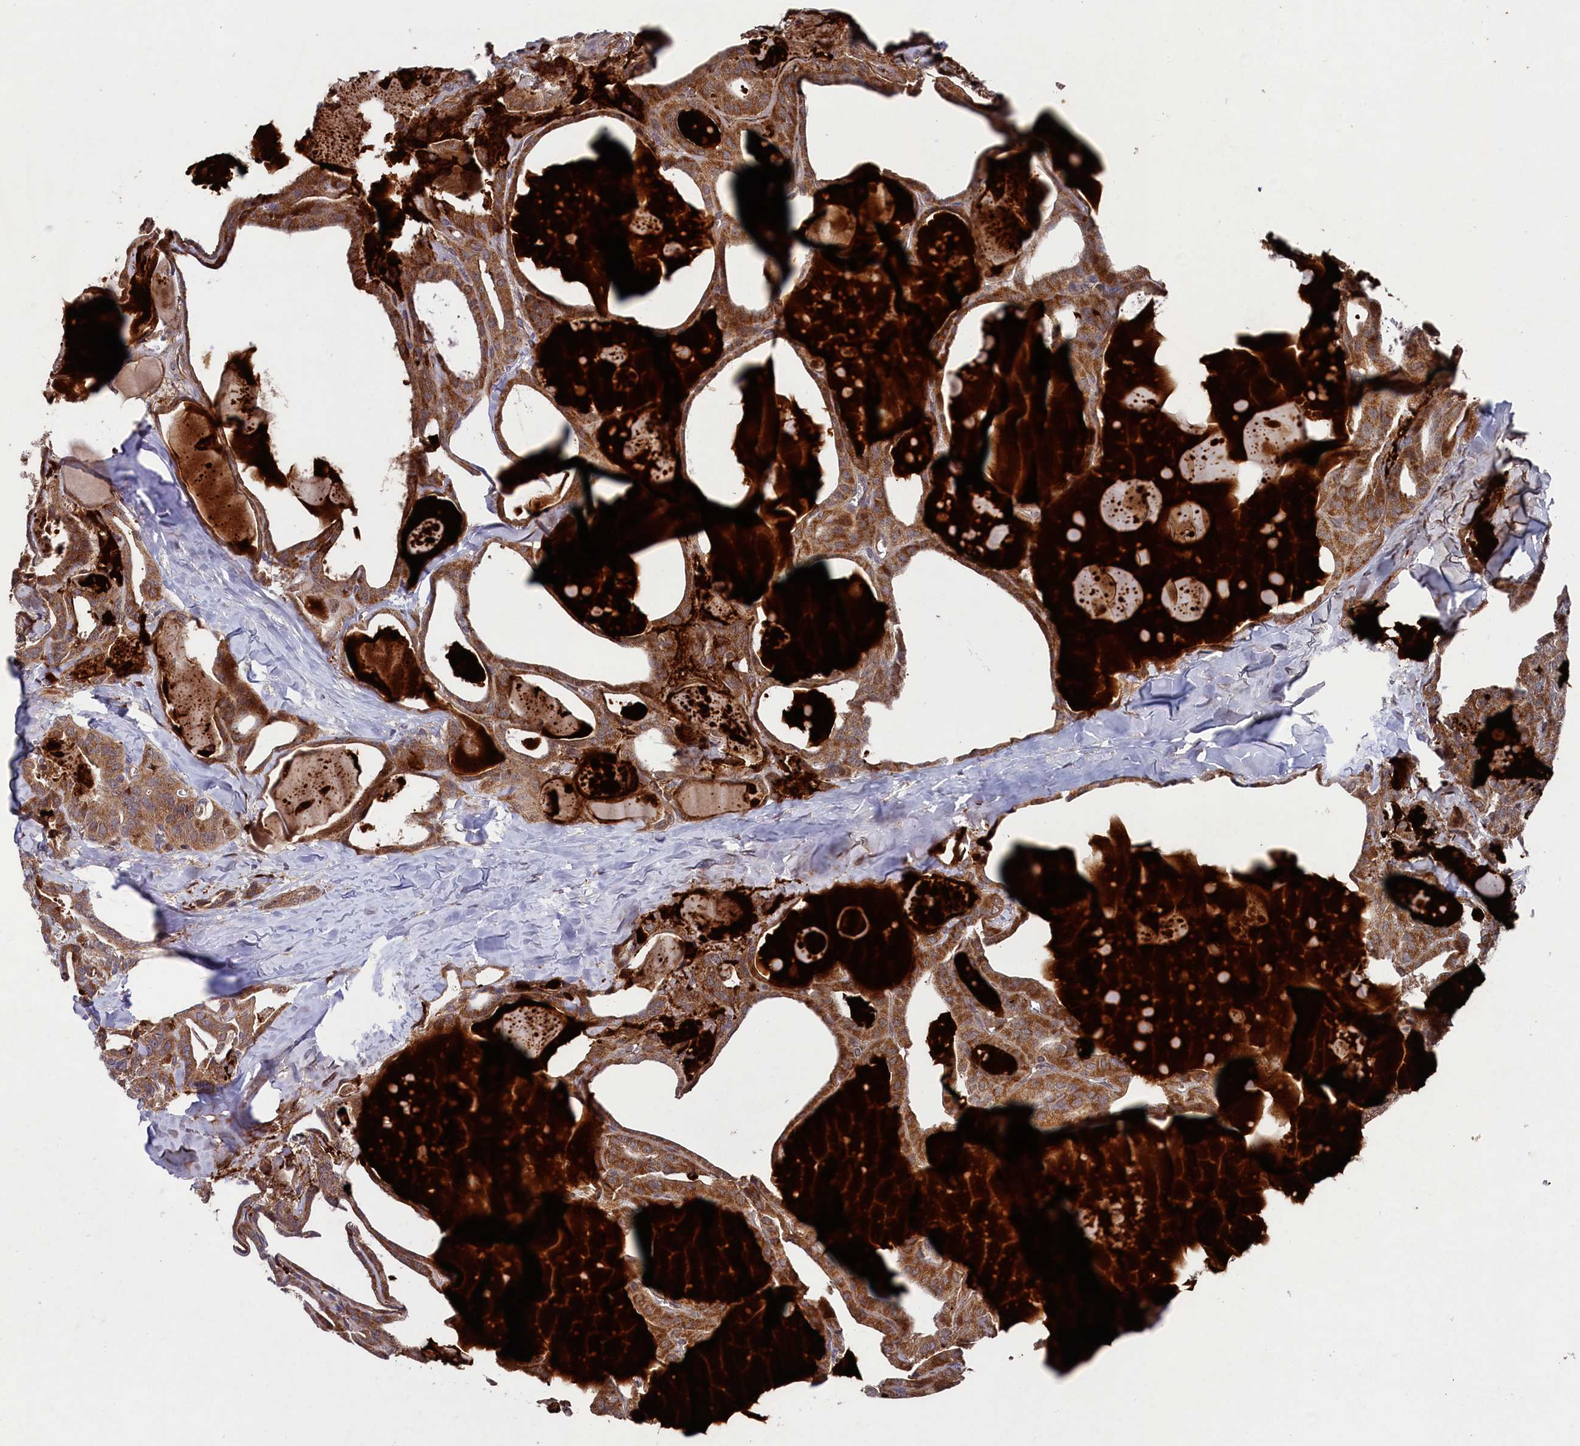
{"staining": {"intensity": "moderate", "quantity": ">75%", "location": "cytoplasmic/membranous"}, "tissue": "thyroid cancer", "cell_type": "Tumor cells", "image_type": "cancer", "snomed": [{"axis": "morphology", "description": "Papillary adenocarcinoma, NOS"}, {"axis": "topography", "description": "Thyroid gland"}], "caption": "Thyroid cancer (papillary adenocarcinoma) tissue shows moderate cytoplasmic/membranous expression in about >75% of tumor cells", "gene": "SUPV3L1", "patient": {"sex": "male", "age": 52}}